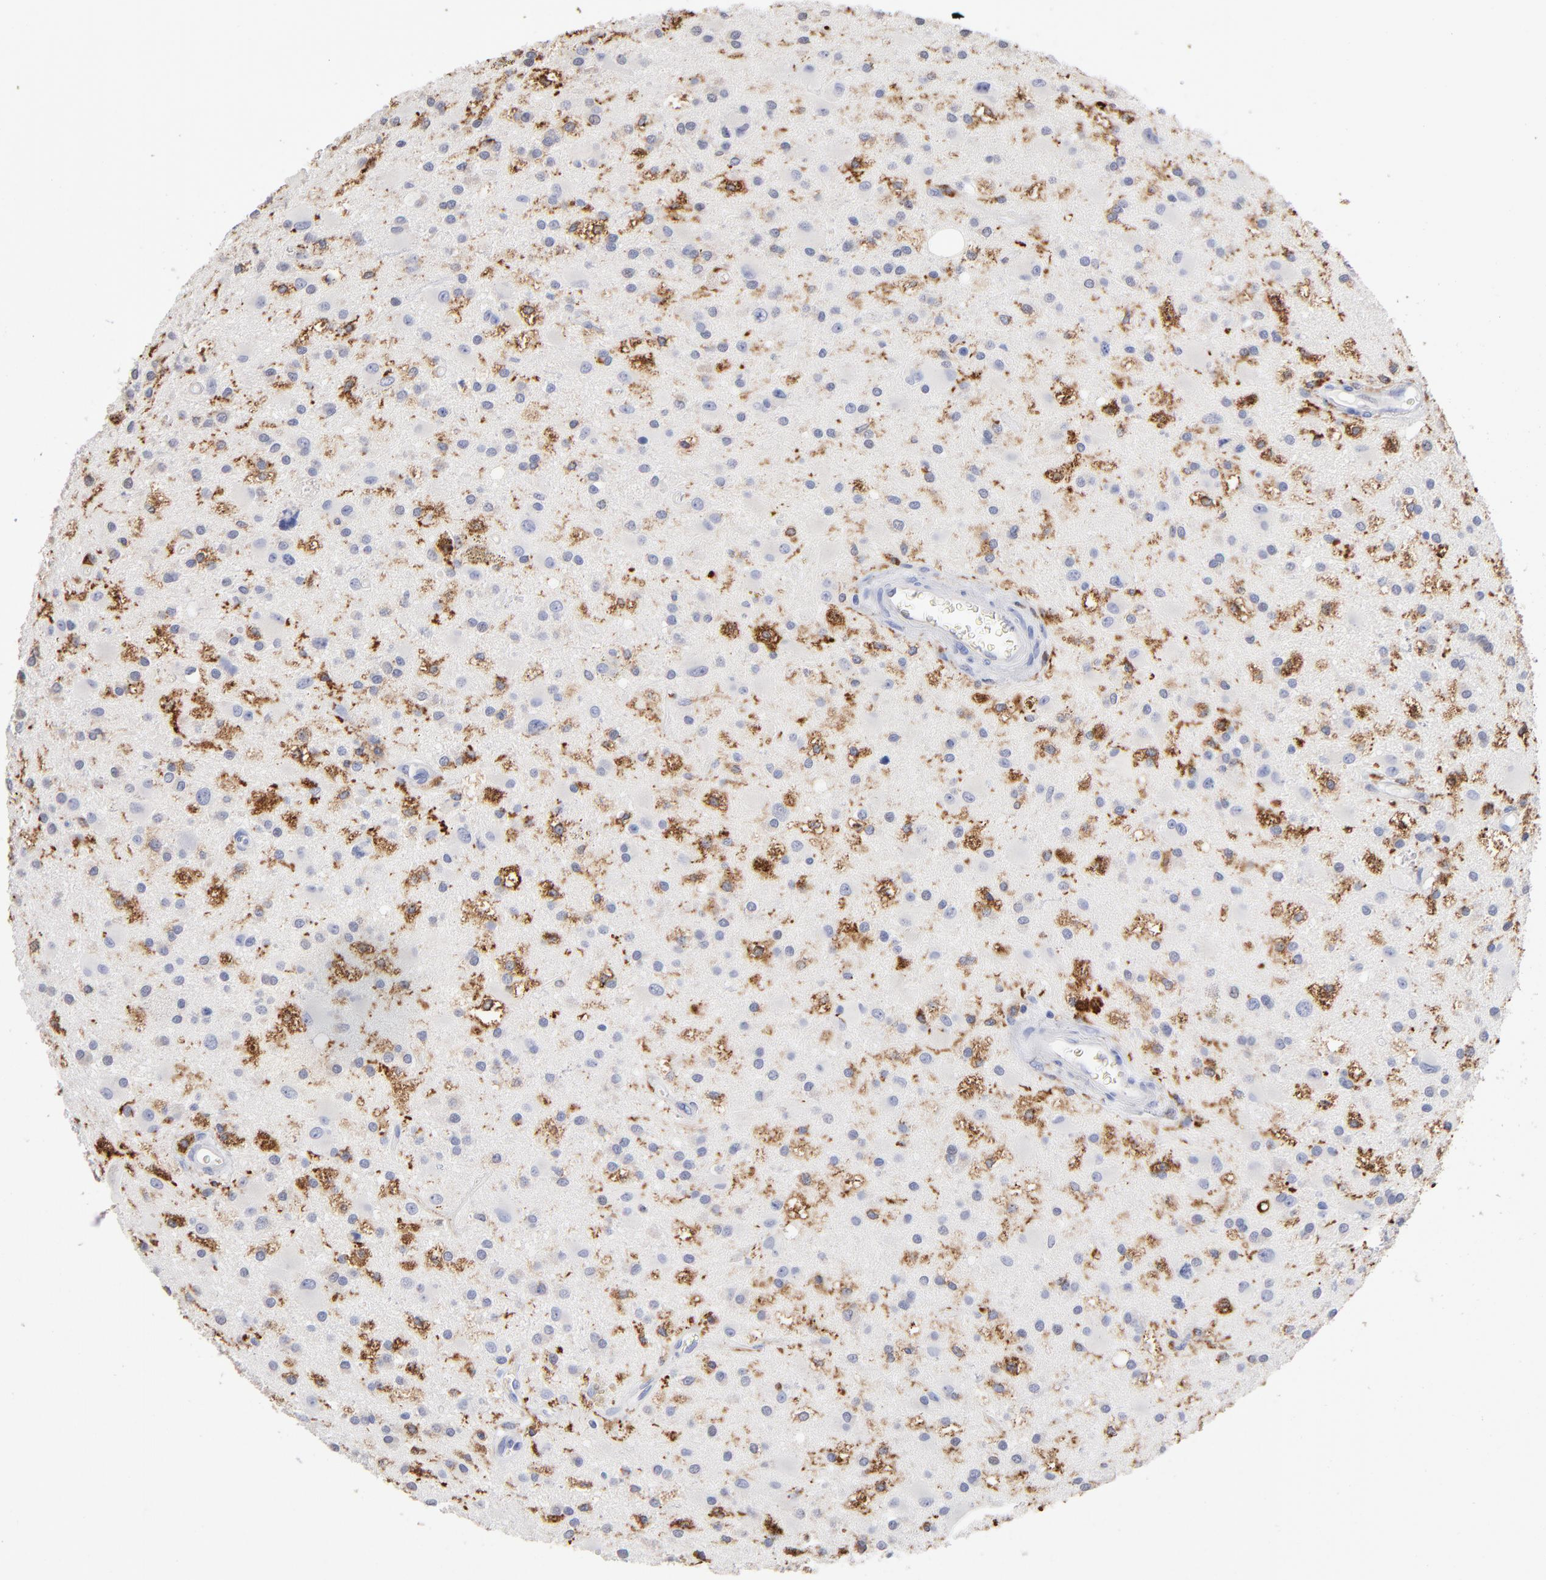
{"staining": {"intensity": "negative", "quantity": "none", "location": "none"}, "tissue": "glioma", "cell_type": "Tumor cells", "image_type": "cancer", "snomed": [{"axis": "morphology", "description": "Glioma, malignant, Low grade"}, {"axis": "topography", "description": "Brain"}], "caption": "This is an IHC photomicrograph of malignant low-grade glioma. There is no staining in tumor cells.", "gene": "CD180", "patient": {"sex": "male", "age": 58}}